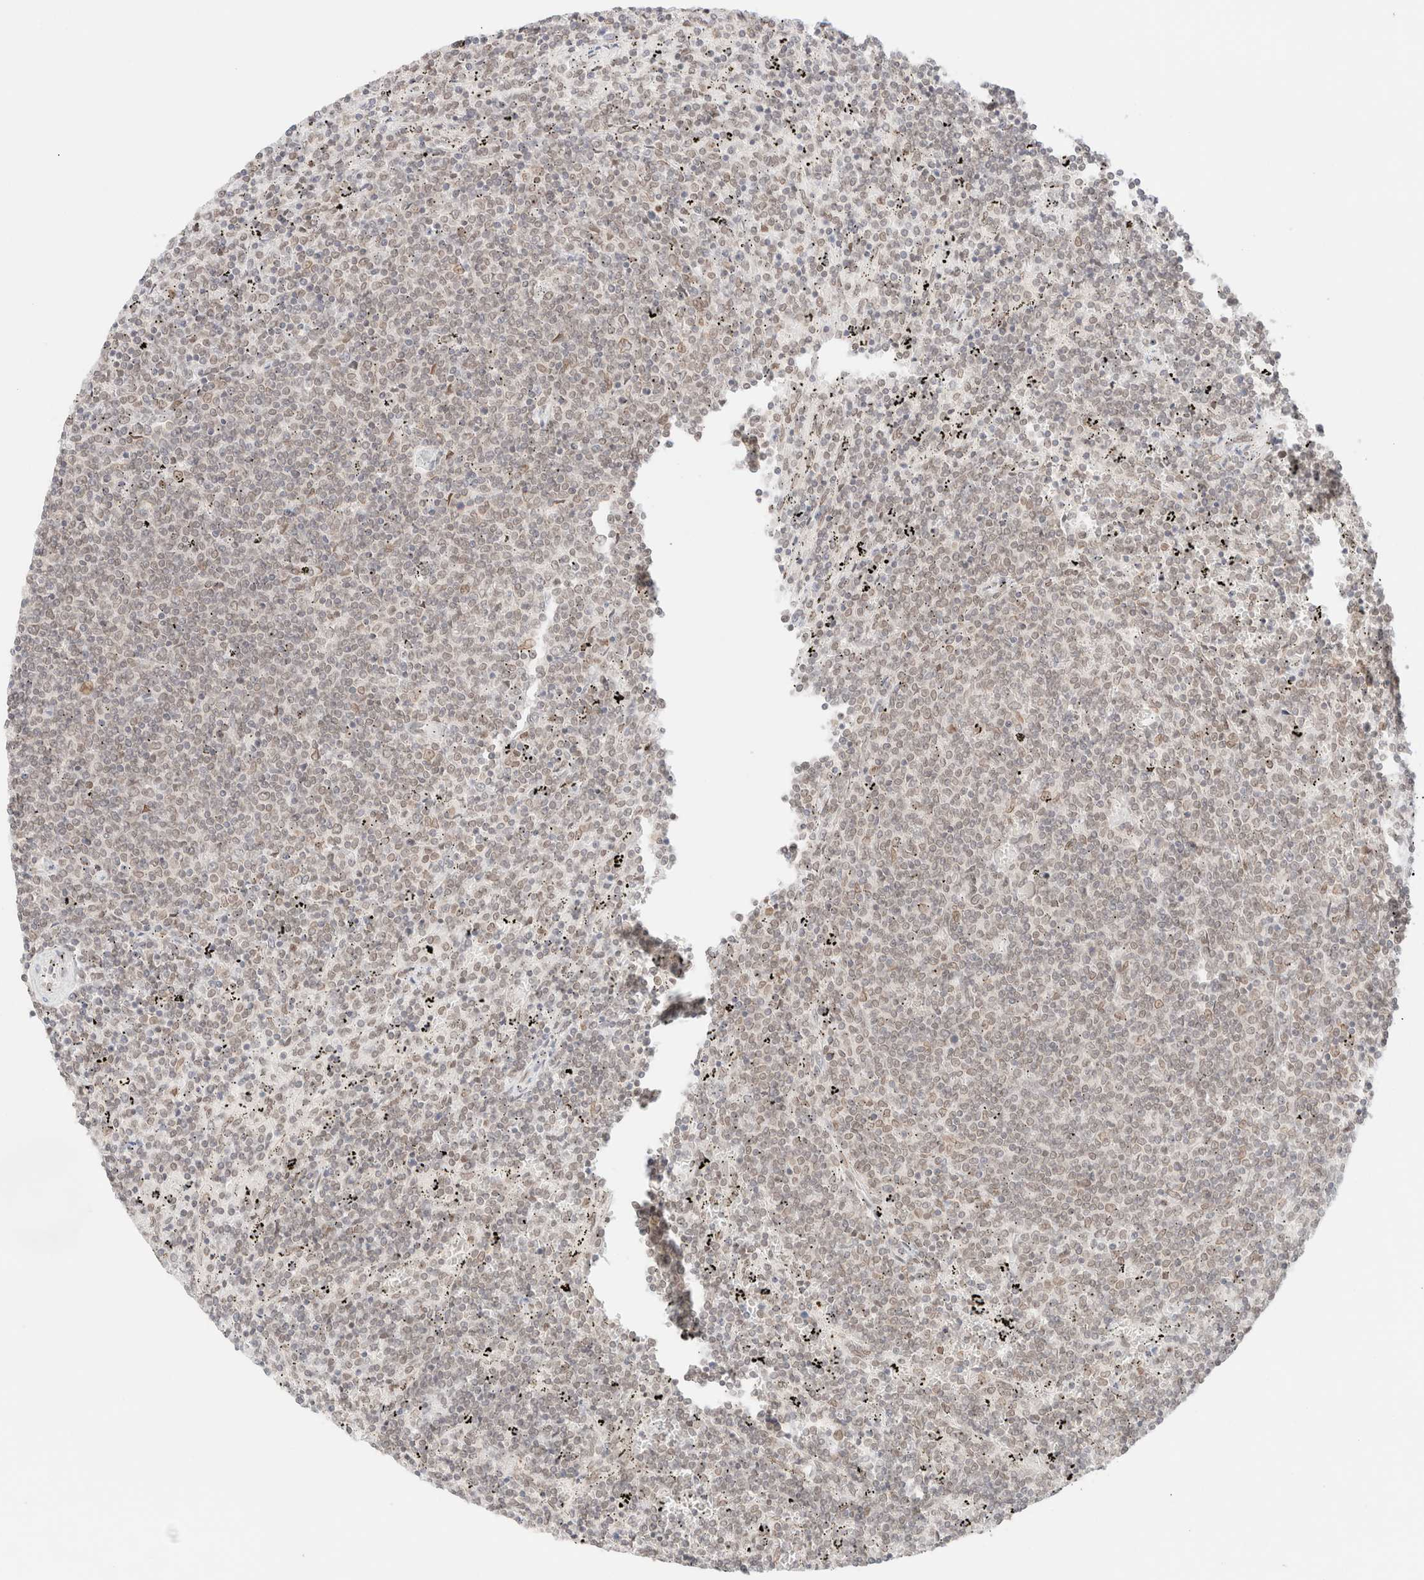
{"staining": {"intensity": "weak", "quantity": "<25%", "location": "nuclear"}, "tissue": "lymphoma", "cell_type": "Tumor cells", "image_type": "cancer", "snomed": [{"axis": "morphology", "description": "Malignant lymphoma, non-Hodgkin's type, Low grade"}, {"axis": "topography", "description": "Spleen"}], "caption": "There is no significant staining in tumor cells of malignant lymphoma, non-Hodgkin's type (low-grade). (IHC, brightfield microscopy, high magnification).", "gene": "ZNF770", "patient": {"sex": "female", "age": 50}}